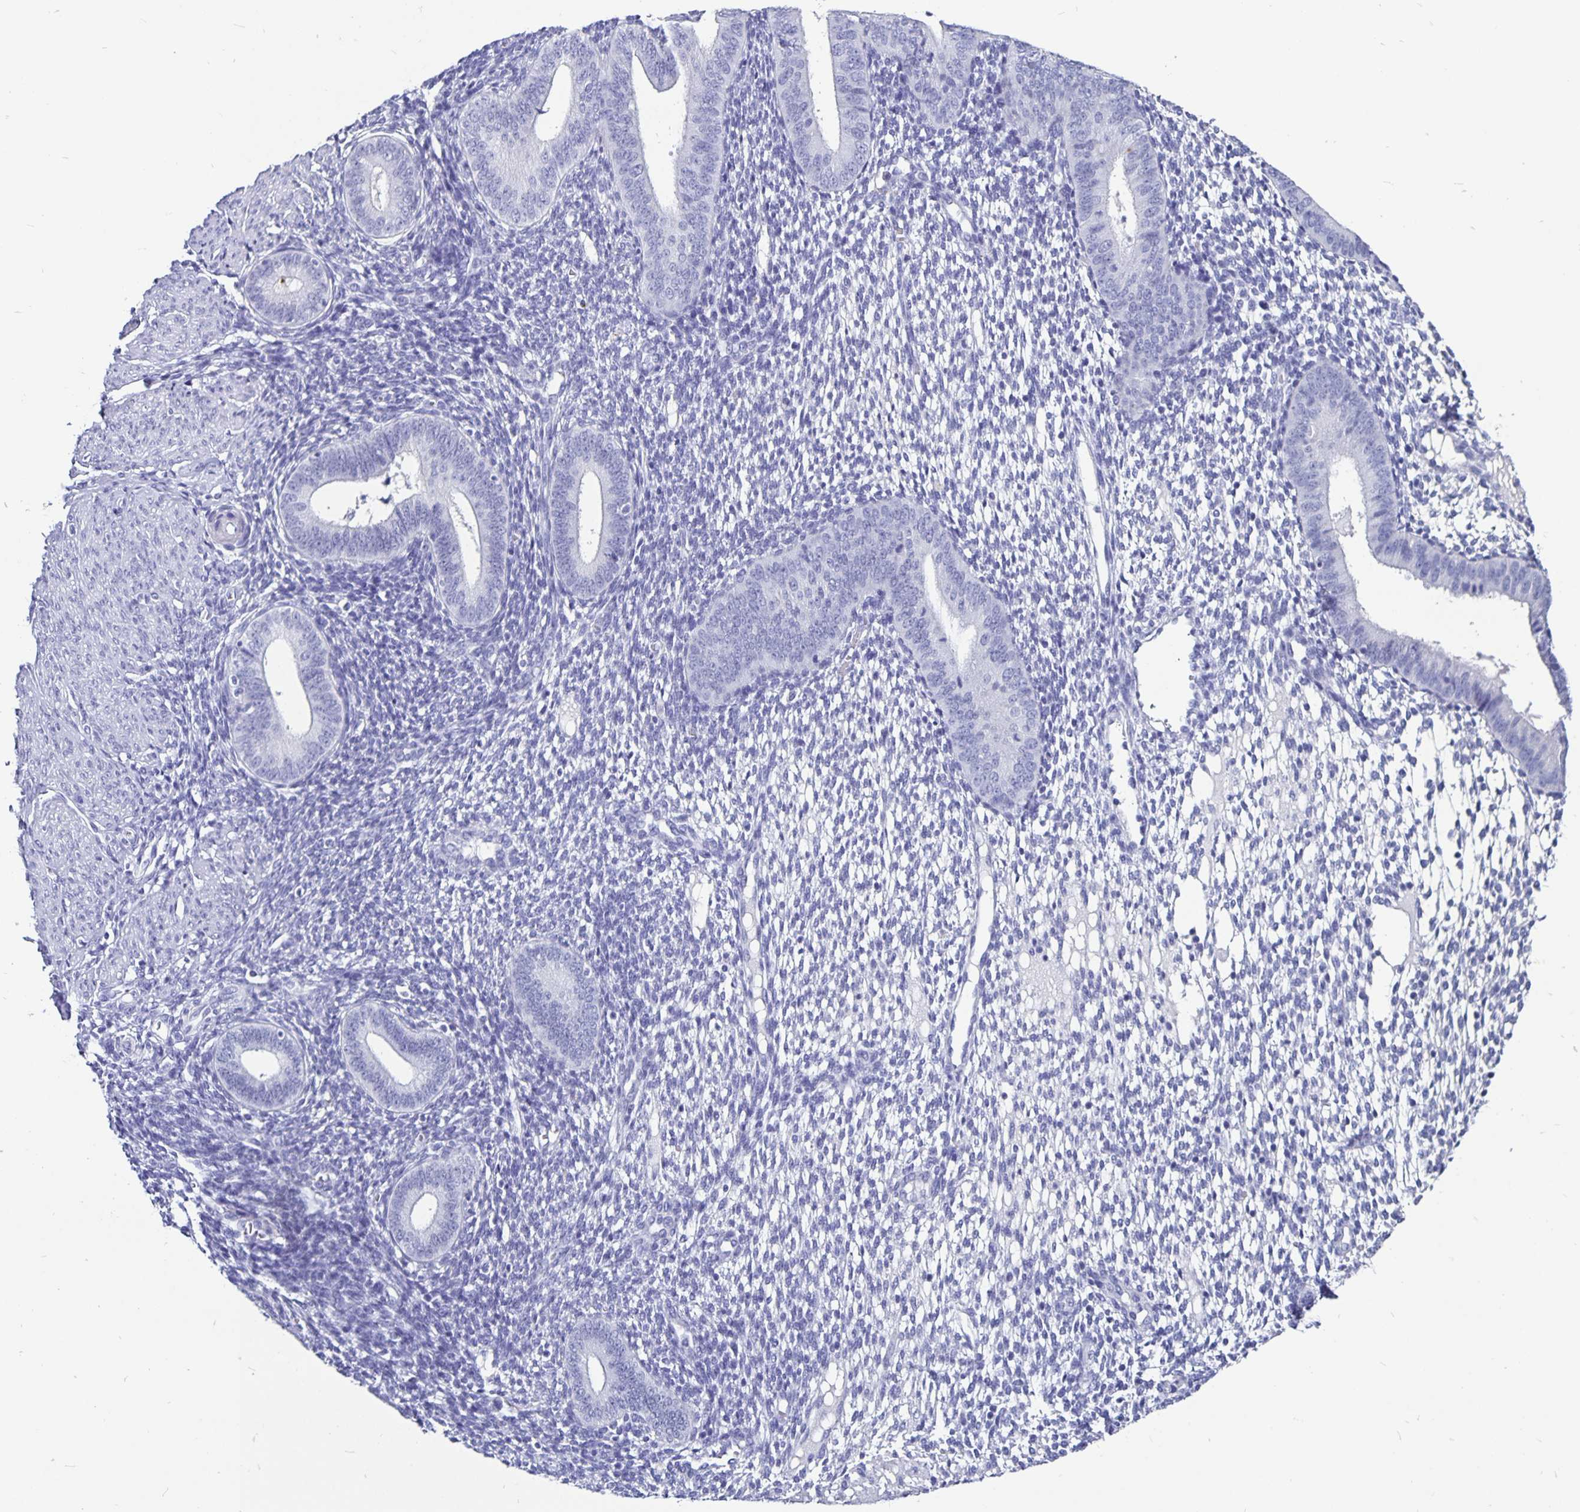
{"staining": {"intensity": "negative", "quantity": "none", "location": "none"}, "tissue": "endometrium", "cell_type": "Cells in endometrial stroma", "image_type": "normal", "snomed": [{"axis": "morphology", "description": "Normal tissue, NOS"}, {"axis": "topography", "description": "Endometrium"}], "caption": "Cells in endometrial stroma are negative for protein expression in benign human endometrium. The staining was performed using DAB (3,3'-diaminobenzidine) to visualize the protein expression in brown, while the nuclei were stained in blue with hematoxylin (Magnification: 20x).", "gene": "ODF3B", "patient": {"sex": "female", "age": 40}}